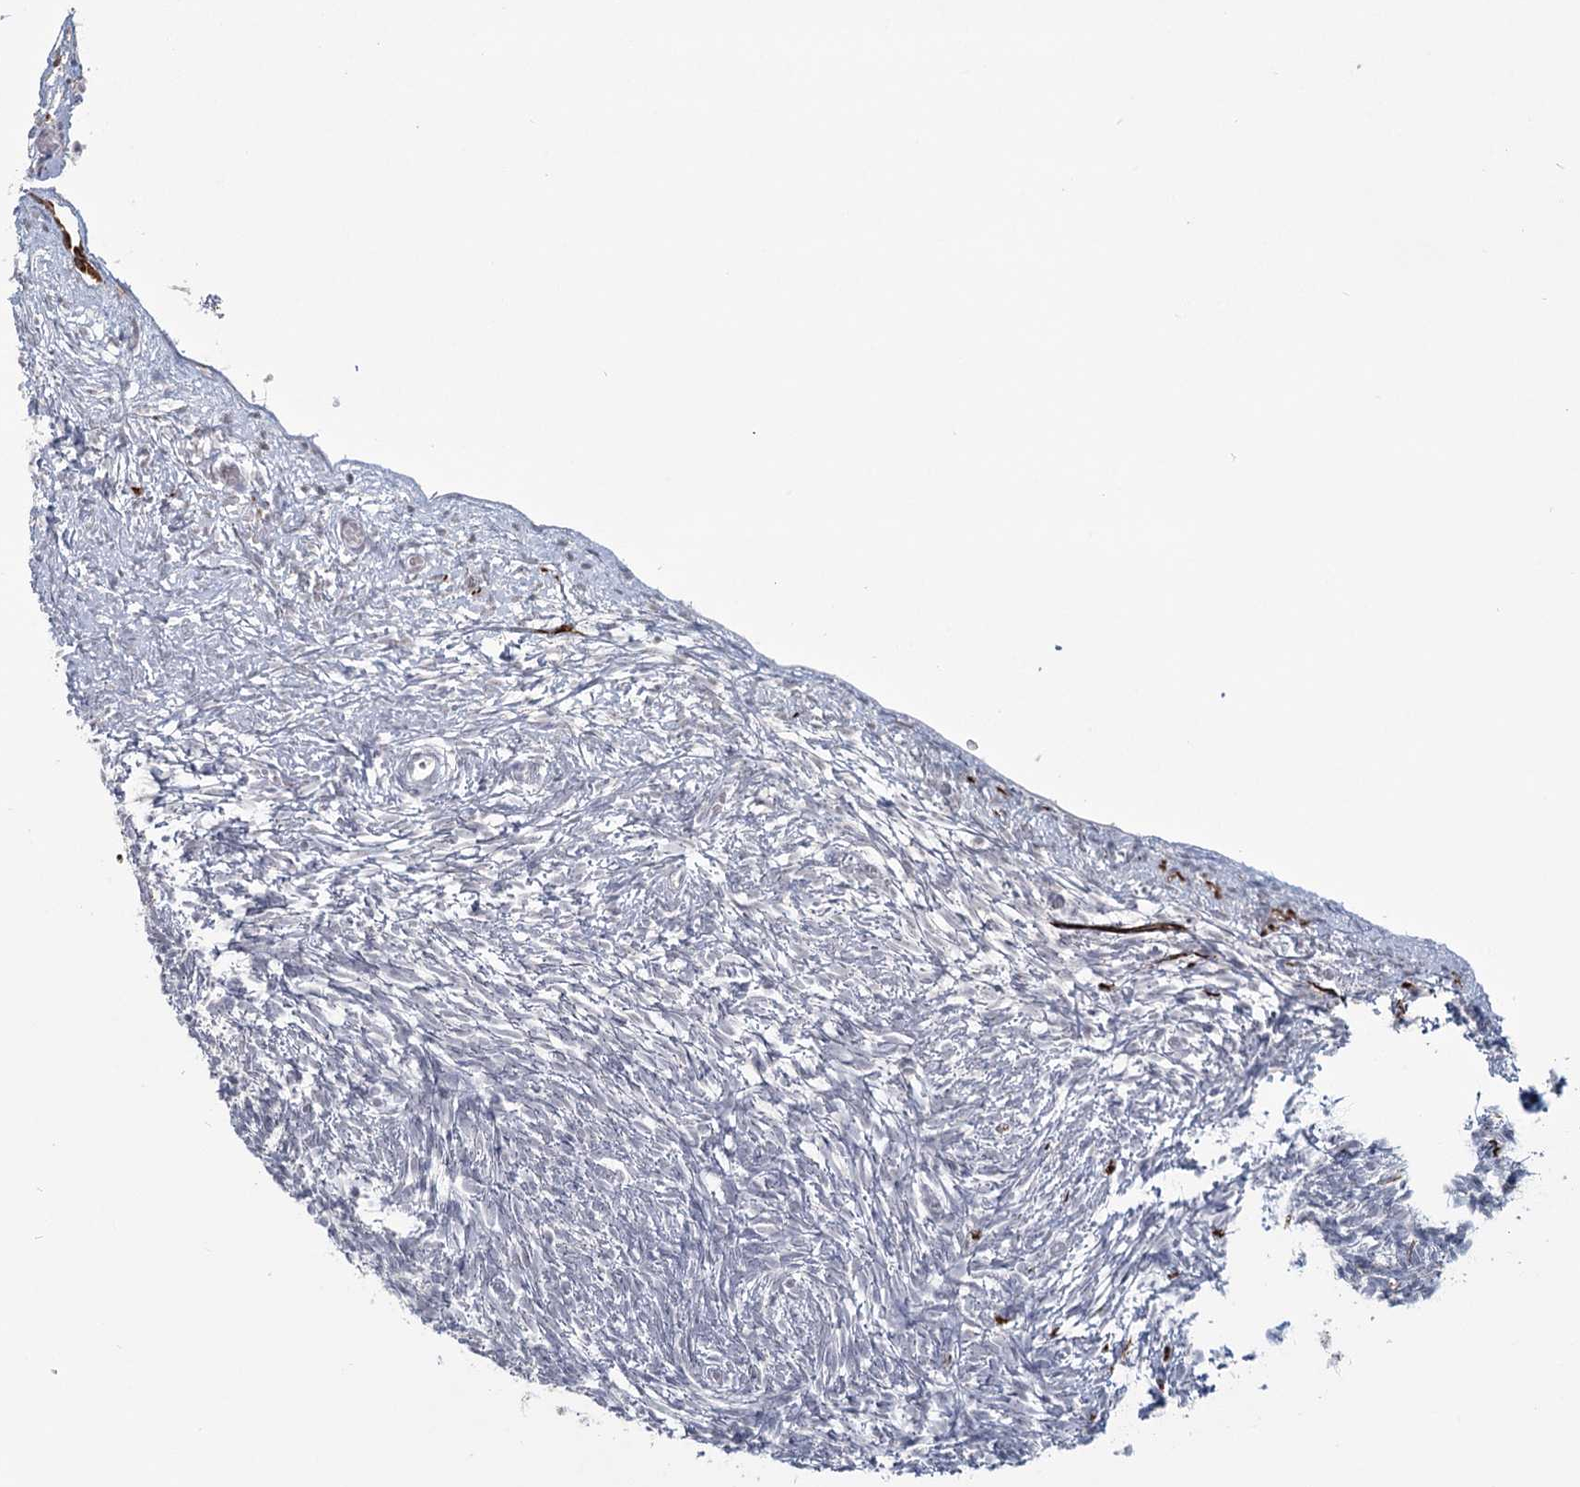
{"staining": {"intensity": "negative", "quantity": "none", "location": "none"}, "tissue": "ovary", "cell_type": "Follicle cells", "image_type": "normal", "snomed": [{"axis": "morphology", "description": "Normal tissue, NOS"}, {"axis": "topography", "description": "Ovary"}], "caption": "An immunohistochemistry image of benign ovary is shown. There is no staining in follicle cells of ovary. Nuclei are stained in blue.", "gene": "TMEM70", "patient": {"sex": "female", "age": 34}}